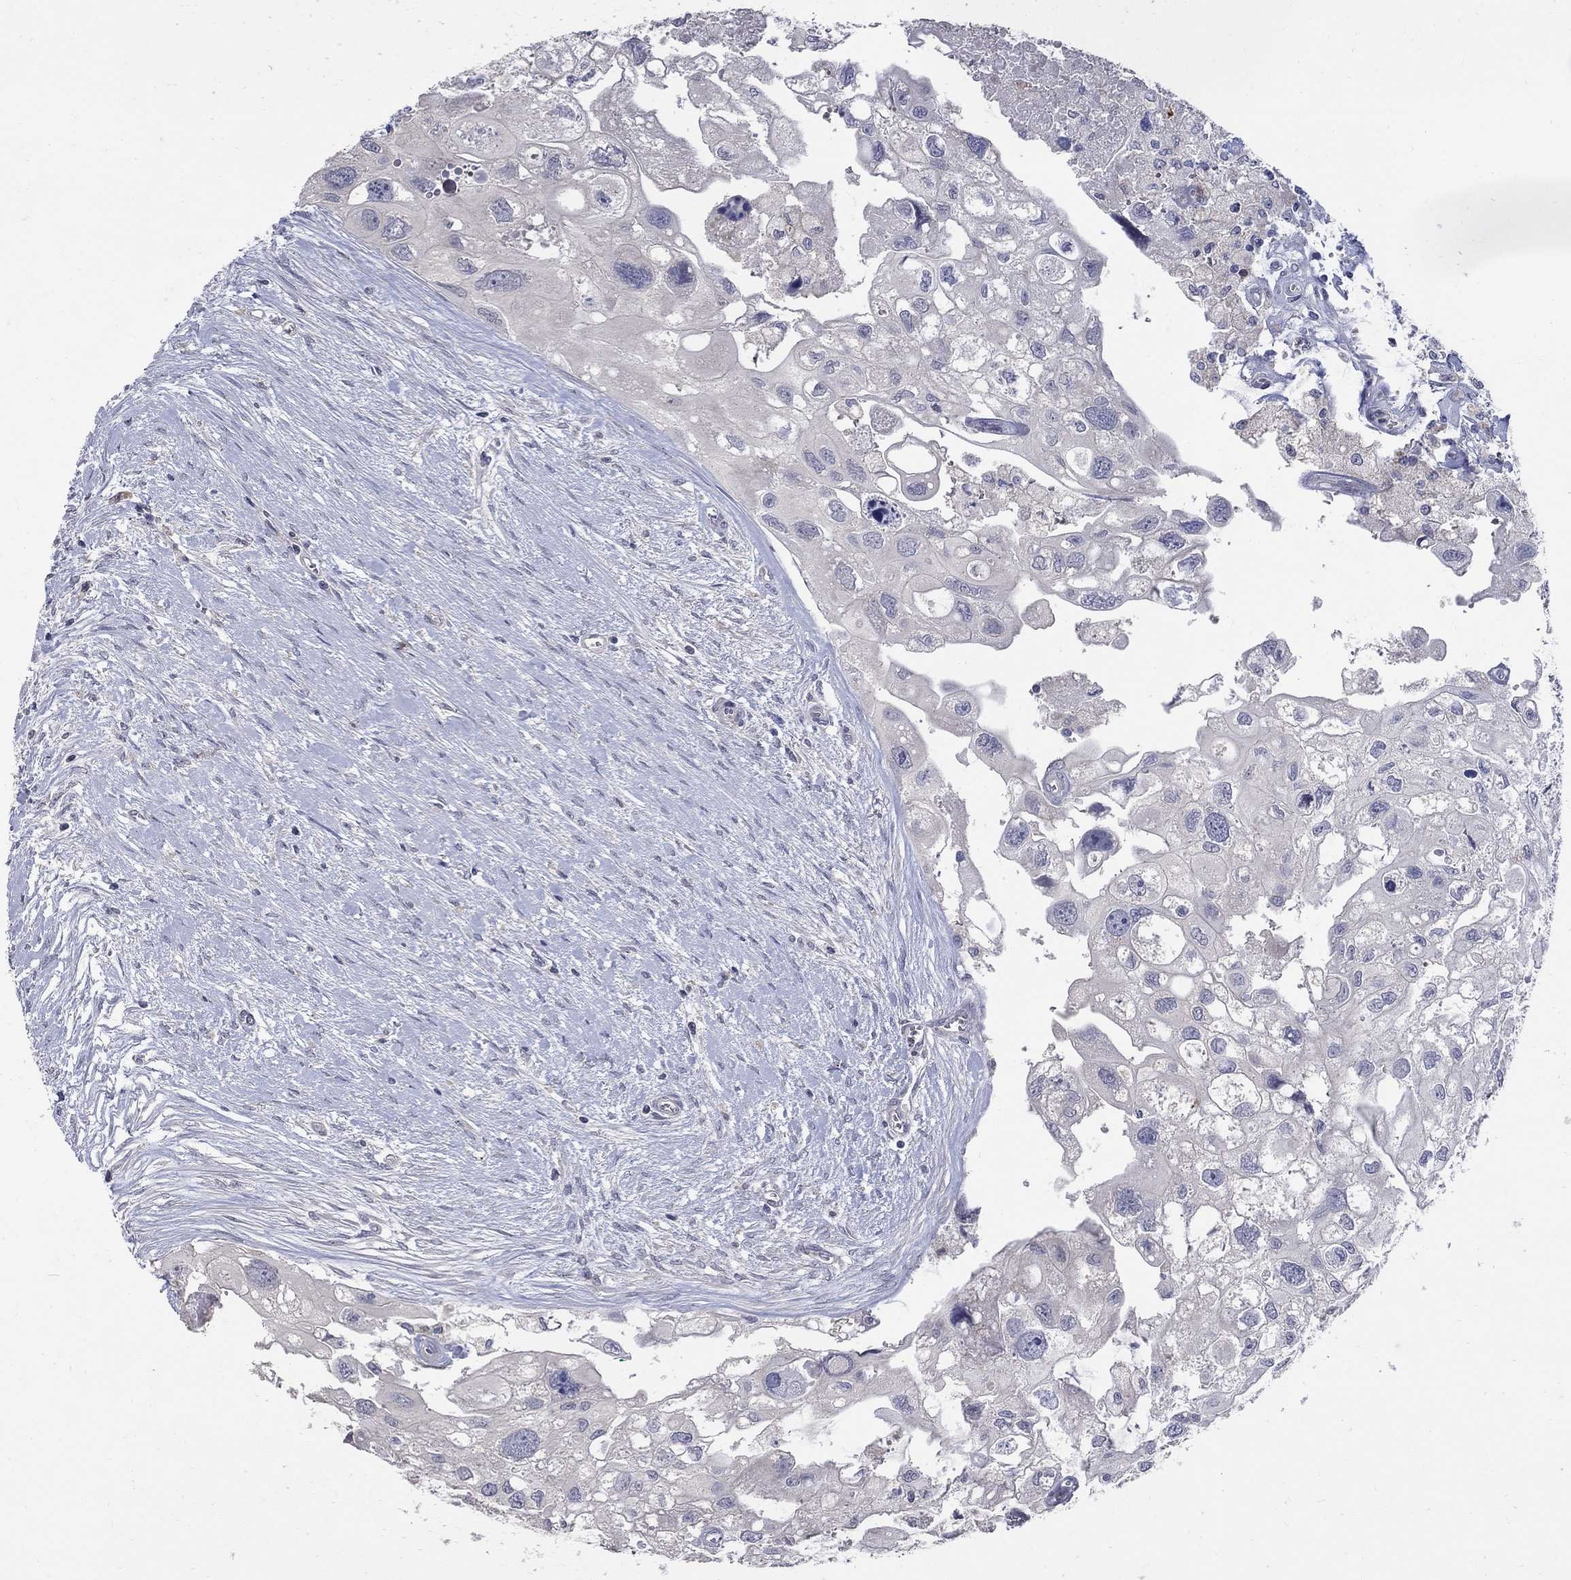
{"staining": {"intensity": "negative", "quantity": "none", "location": "none"}, "tissue": "urothelial cancer", "cell_type": "Tumor cells", "image_type": "cancer", "snomed": [{"axis": "morphology", "description": "Urothelial carcinoma, High grade"}, {"axis": "topography", "description": "Urinary bladder"}], "caption": "The micrograph displays no significant positivity in tumor cells of urothelial cancer. (DAB (3,3'-diaminobenzidine) IHC with hematoxylin counter stain).", "gene": "CETN1", "patient": {"sex": "male", "age": 59}}